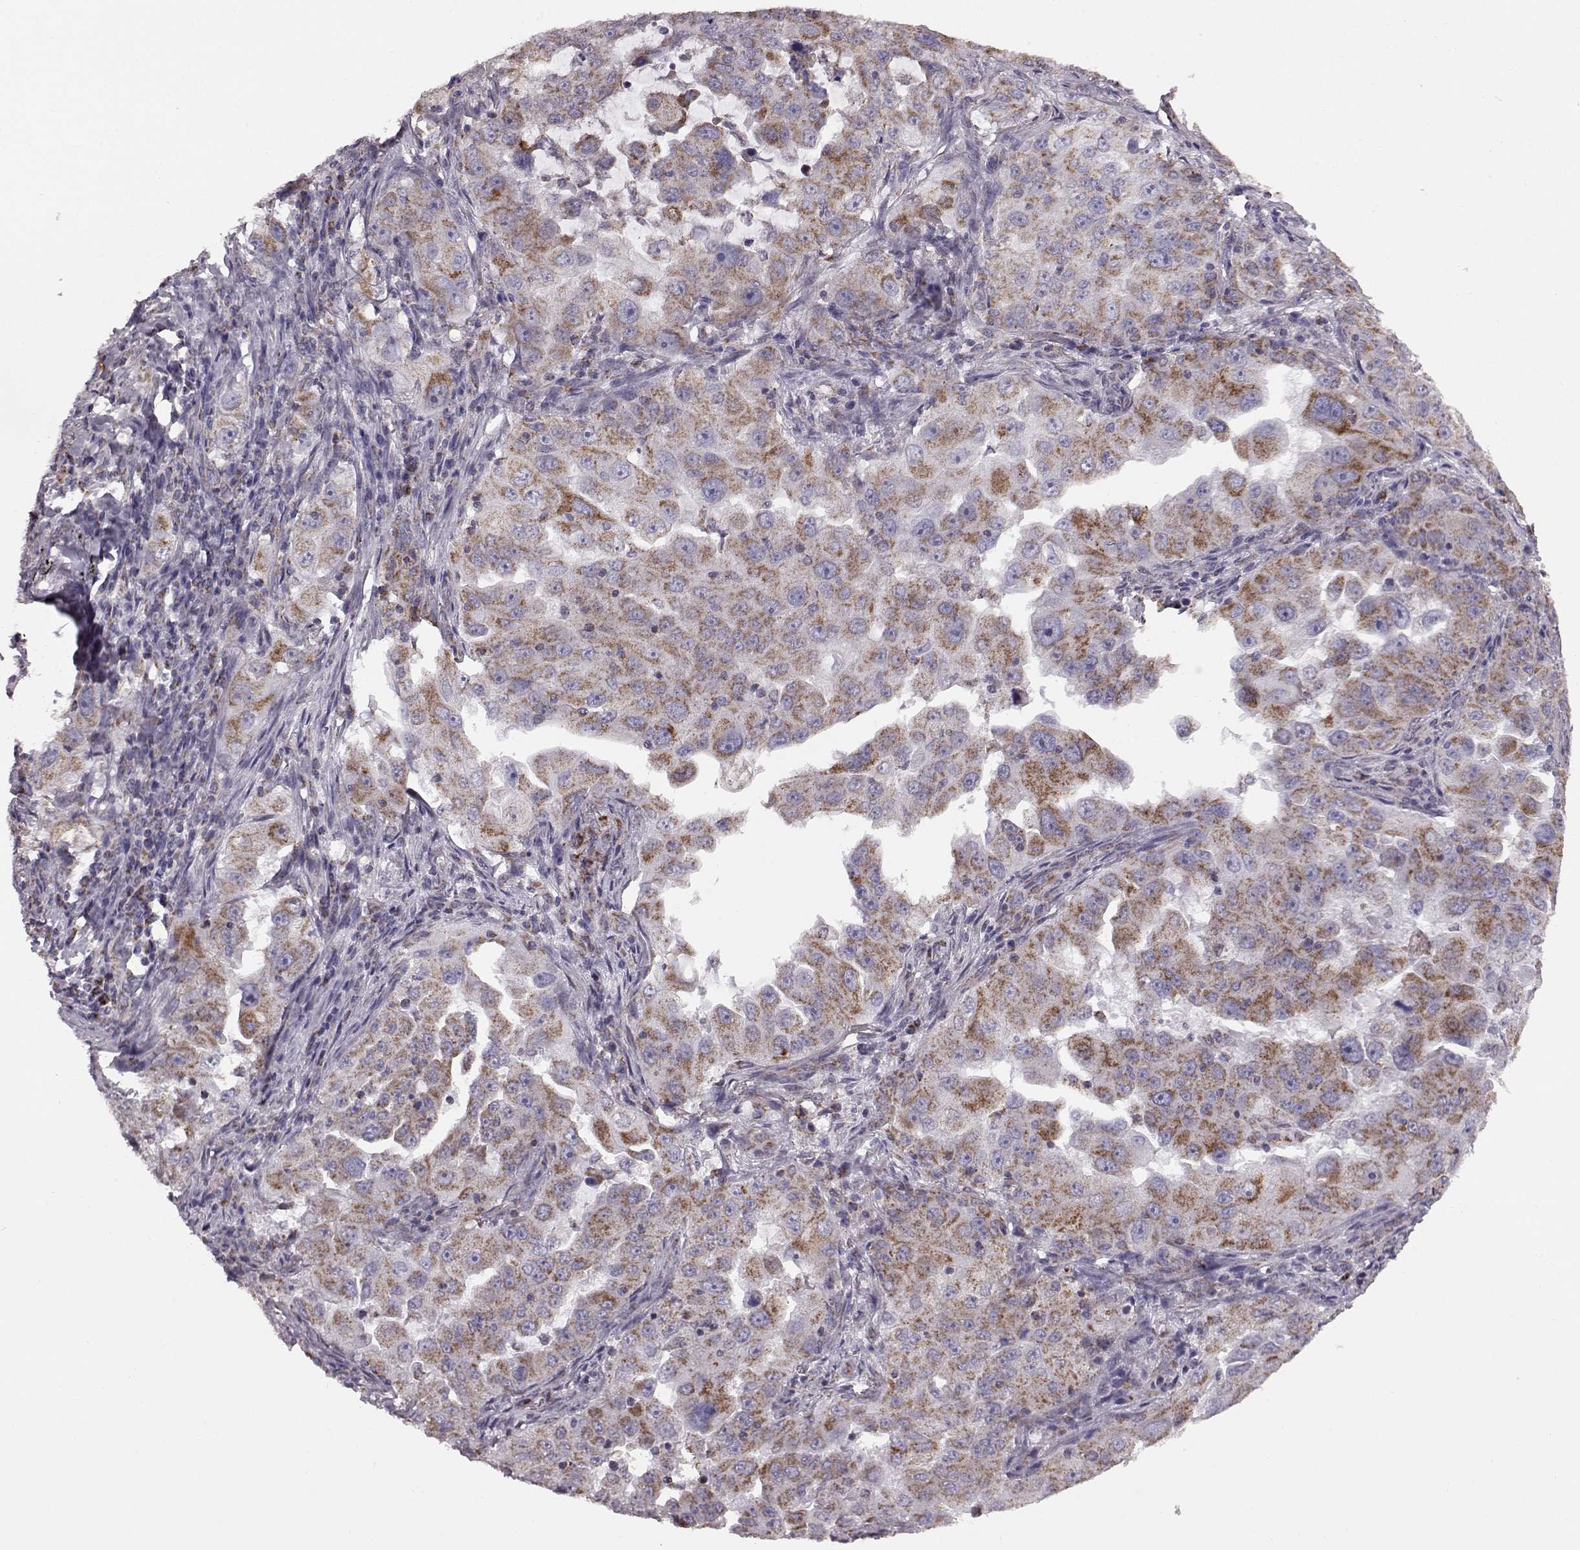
{"staining": {"intensity": "moderate", "quantity": ">75%", "location": "cytoplasmic/membranous"}, "tissue": "lung cancer", "cell_type": "Tumor cells", "image_type": "cancer", "snomed": [{"axis": "morphology", "description": "Adenocarcinoma, NOS"}, {"axis": "topography", "description": "Lung"}], "caption": "Adenocarcinoma (lung) stained with immunohistochemistry displays moderate cytoplasmic/membranous expression in about >75% of tumor cells. The protein of interest is stained brown, and the nuclei are stained in blue (DAB IHC with brightfield microscopy, high magnification).", "gene": "FAM8A1", "patient": {"sex": "female", "age": 61}}